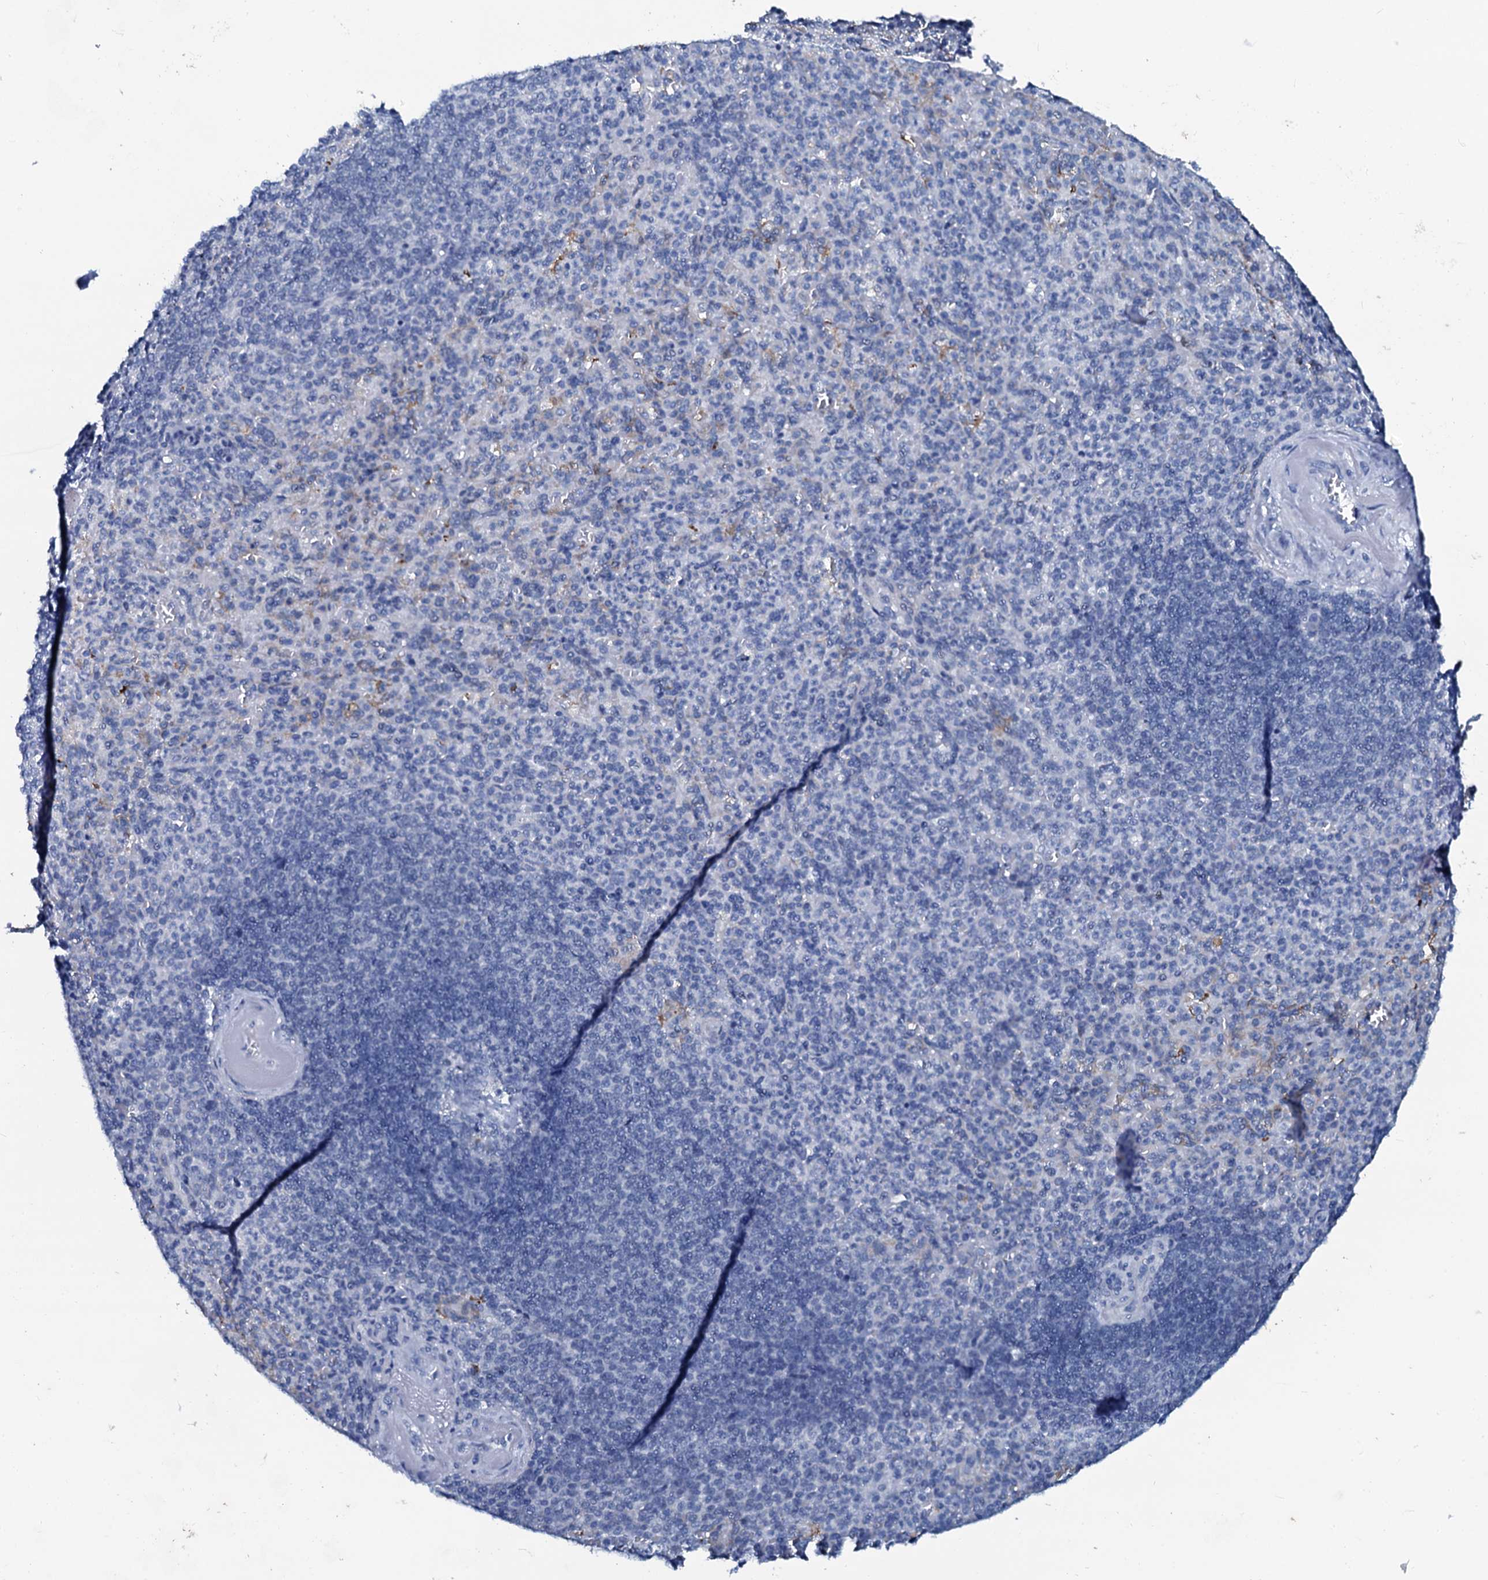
{"staining": {"intensity": "negative", "quantity": "none", "location": "none"}, "tissue": "spleen", "cell_type": "Cells in red pulp", "image_type": "normal", "snomed": [{"axis": "morphology", "description": "Normal tissue, NOS"}, {"axis": "topography", "description": "Spleen"}], "caption": "DAB immunohistochemical staining of unremarkable spleen reveals no significant staining in cells in red pulp. The staining was performed using DAB (3,3'-diaminobenzidine) to visualize the protein expression in brown, while the nuclei were stained in blue with hematoxylin (Magnification: 20x).", "gene": "SLC4A7", "patient": {"sex": "female", "age": 74}}